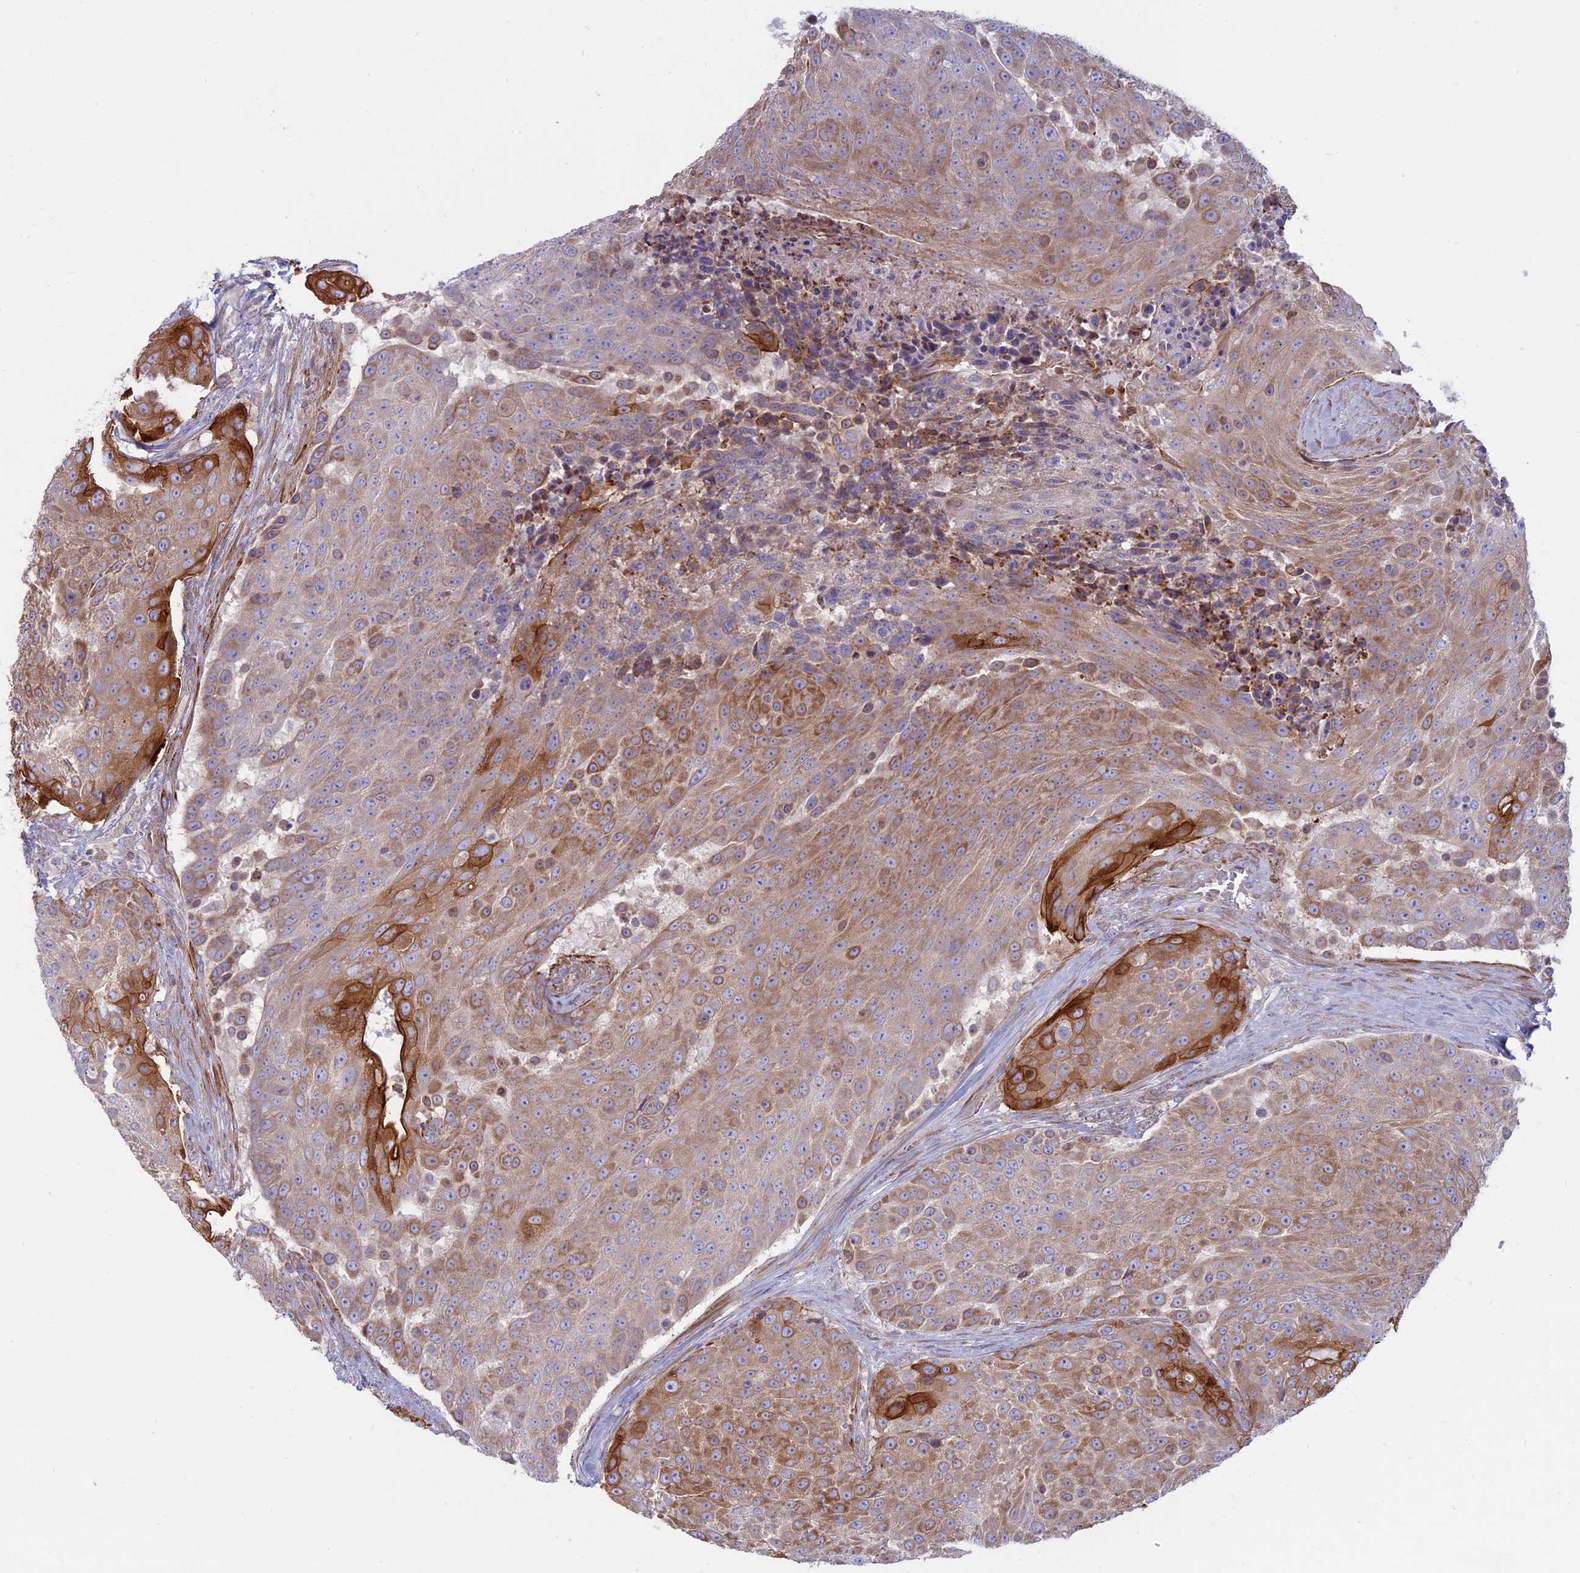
{"staining": {"intensity": "moderate", "quantity": ">75%", "location": "cytoplasmic/membranous"}, "tissue": "urothelial cancer", "cell_type": "Tumor cells", "image_type": "cancer", "snomed": [{"axis": "morphology", "description": "Urothelial carcinoma, High grade"}, {"axis": "topography", "description": "Urinary bladder"}], "caption": "Tumor cells demonstrate medium levels of moderate cytoplasmic/membranous expression in about >75% of cells in human urothelial cancer.", "gene": "MYO5B", "patient": {"sex": "female", "age": 63}}